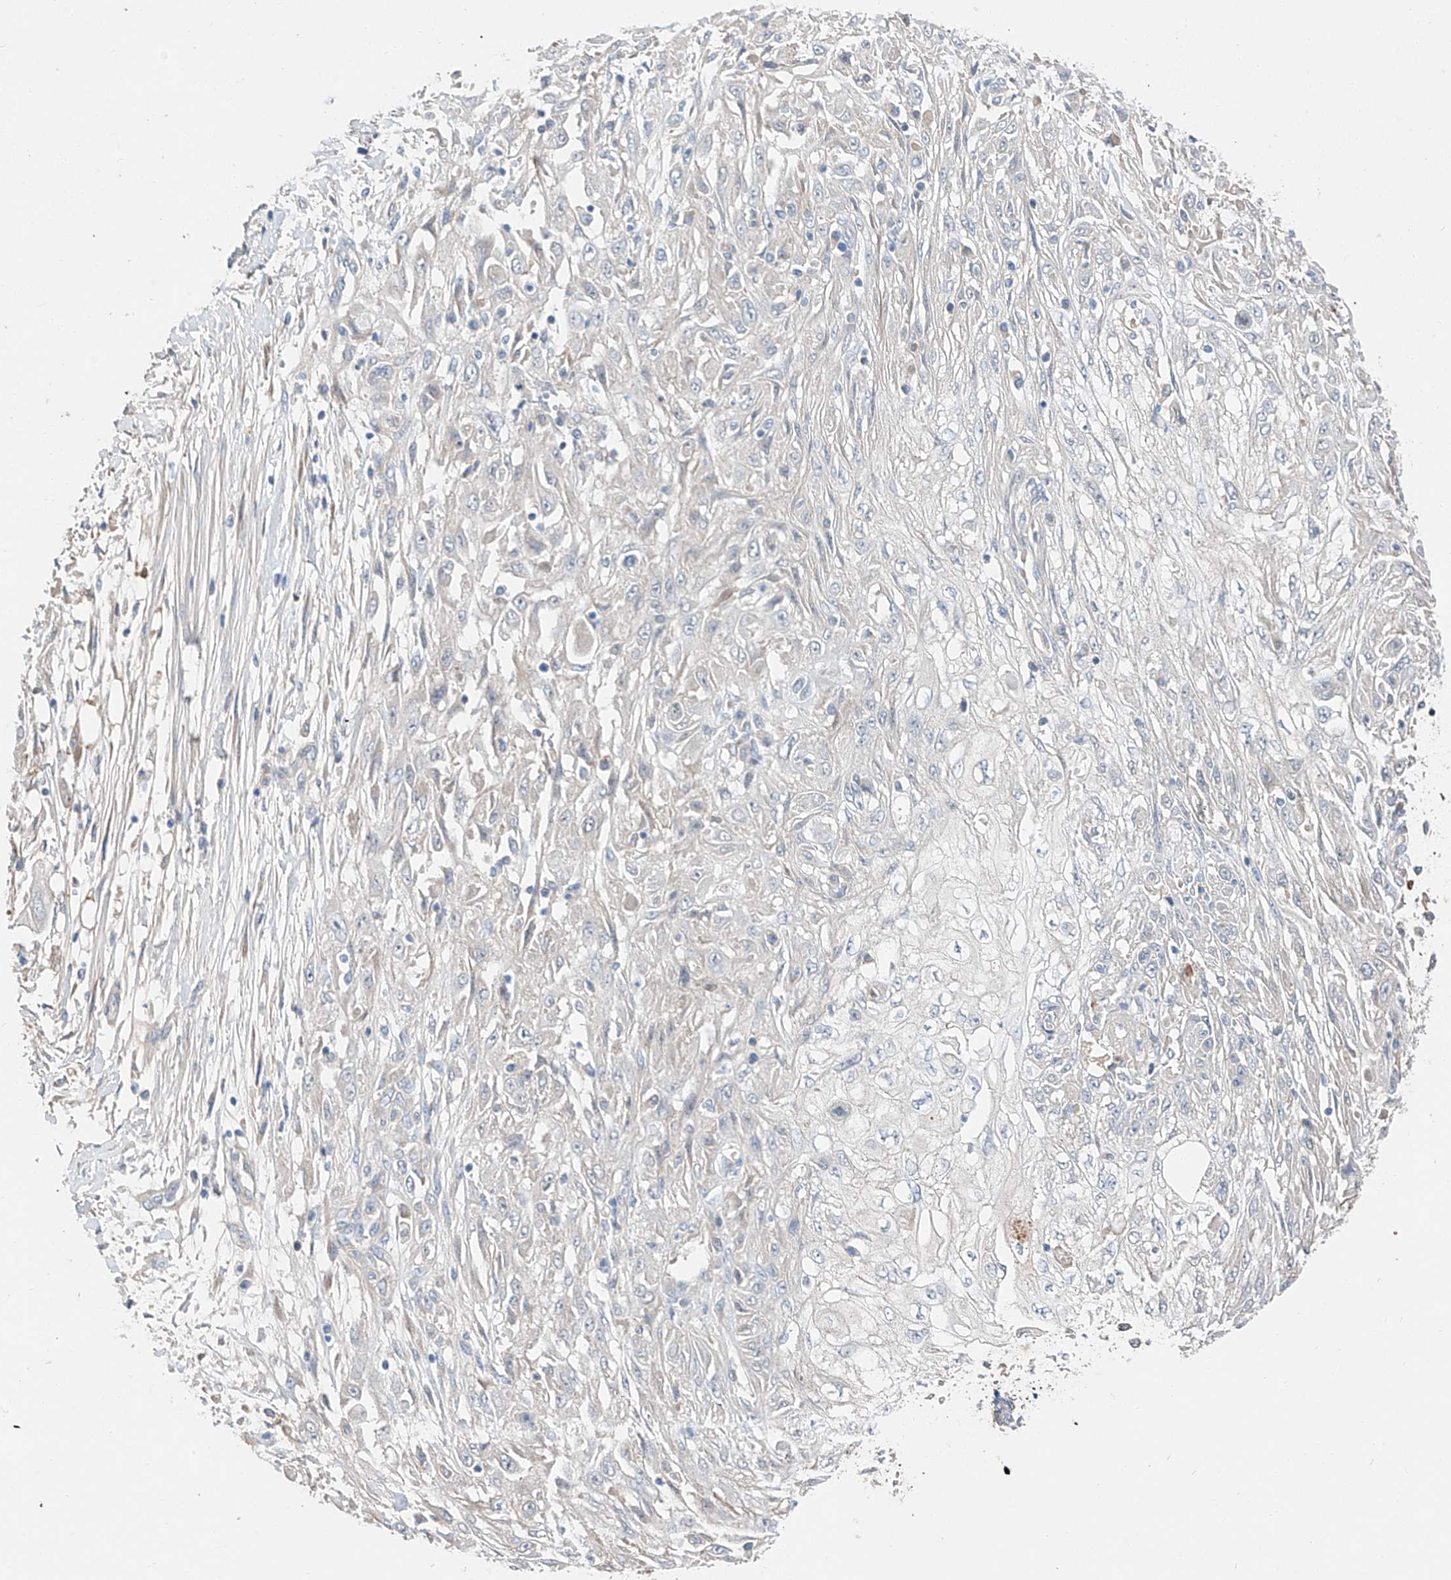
{"staining": {"intensity": "negative", "quantity": "none", "location": "none"}, "tissue": "skin cancer", "cell_type": "Tumor cells", "image_type": "cancer", "snomed": [{"axis": "morphology", "description": "Squamous cell carcinoma, NOS"}, {"axis": "morphology", "description": "Squamous cell carcinoma, metastatic, NOS"}, {"axis": "topography", "description": "Skin"}, {"axis": "topography", "description": "Lymph node"}], "caption": "Immunohistochemistry (IHC) image of skin cancer (metastatic squamous cell carcinoma) stained for a protein (brown), which displays no staining in tumor cells. (Brightfield microscopy of DAB (3,3'-diaminobenzidine) immunohistochemistry (IHC) at high magnification).", "gene": "RUSC1", "patient": {"sex": "male", "age": 75}}